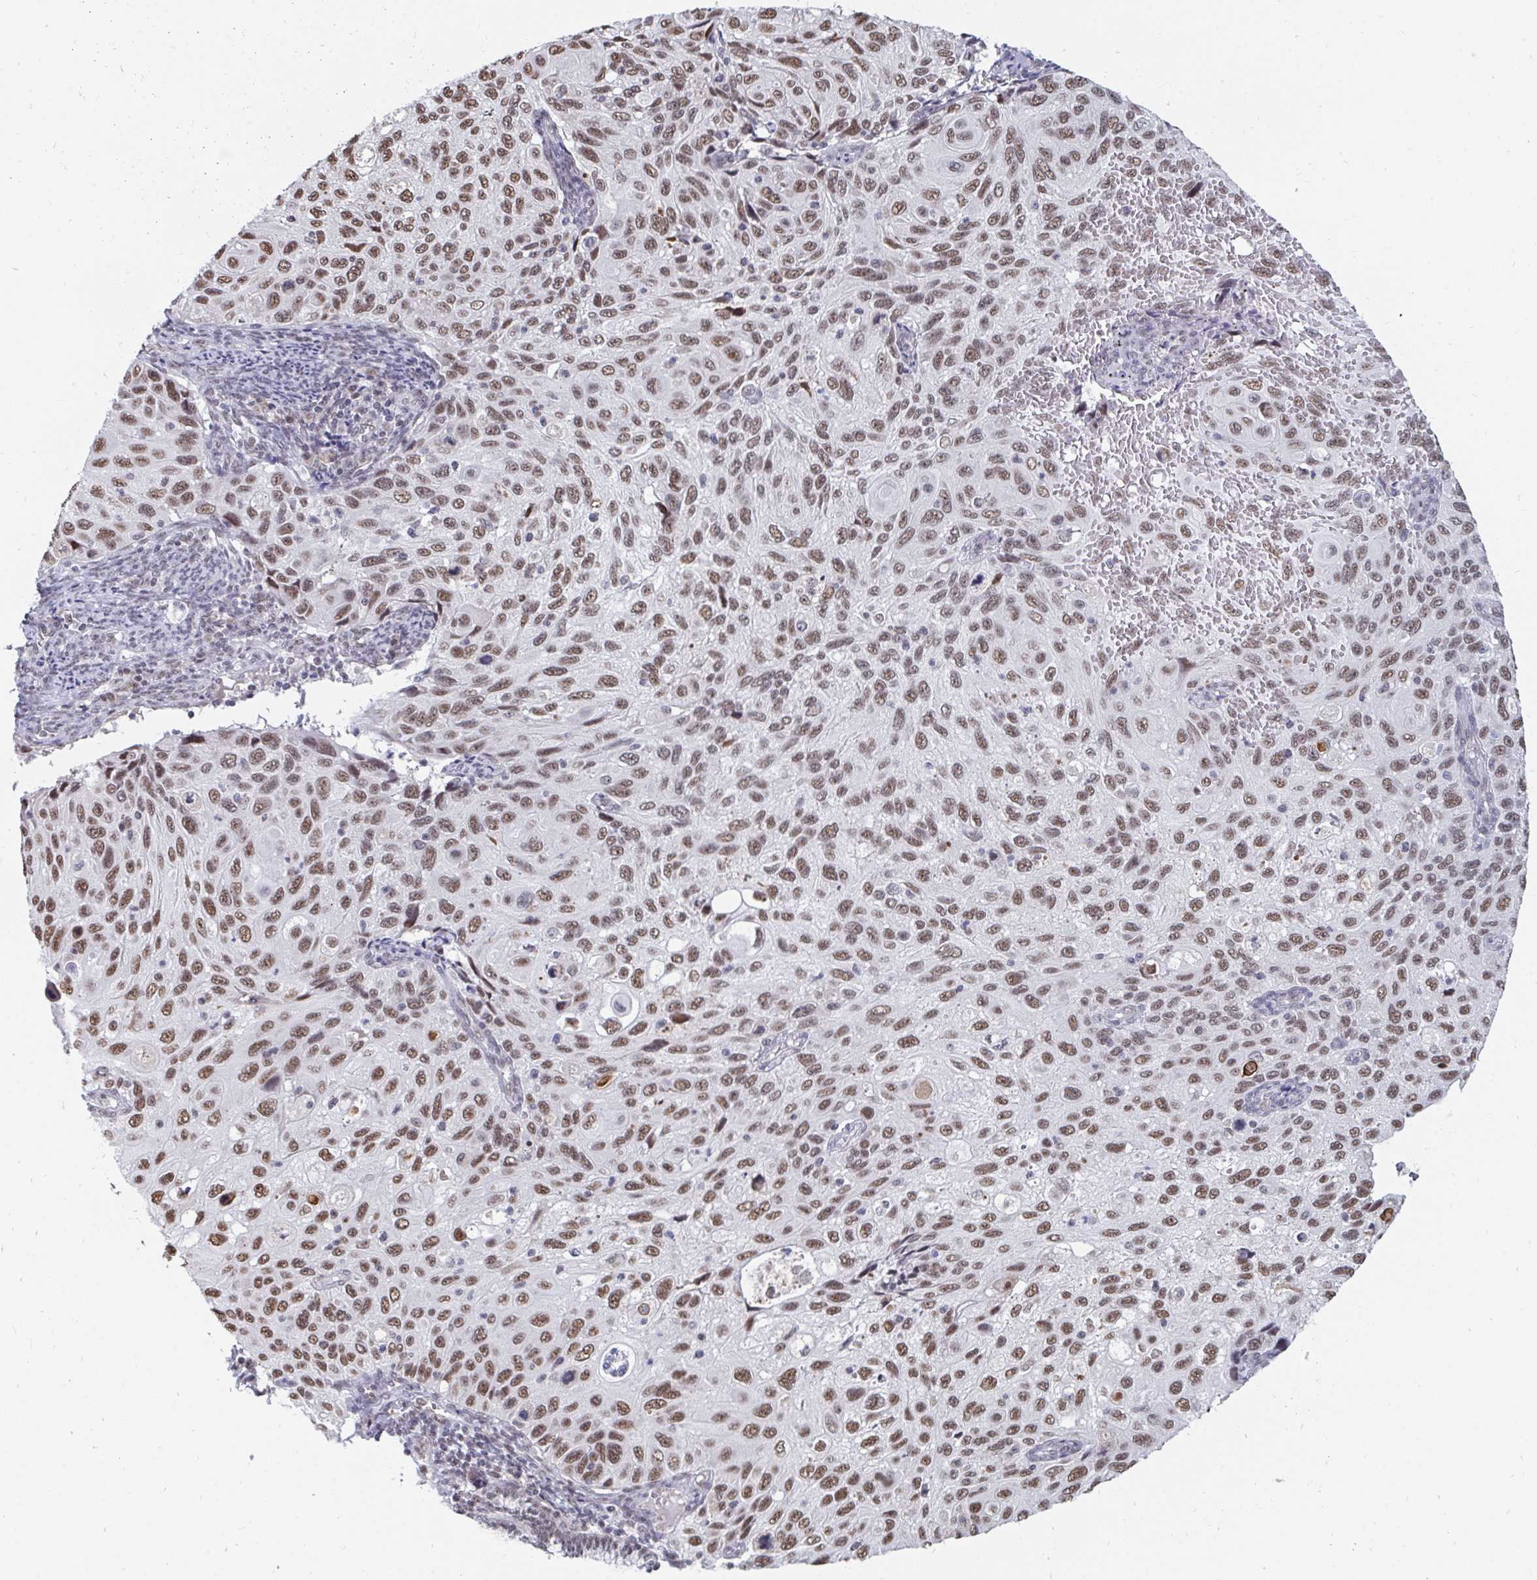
{"staining": {"intensity": "moderate", "quantity": ">75%", "location": "nuclear"}, "tissue": "cervical cancer", "cell_type": "Tumor cells", "image_type": "cancer", "snomed": [{"axis": "morphology", "description": "Squamous cell carcinoma, NOS"}, {"axis": "topography", "description": "Cervix"}], "caption": "Cervical cancer stained for a protein exhibits moderate nuclear positivity in tumor cells.", "gene": "TRIP12", "patient": {"sex": "female", "age": 70}}